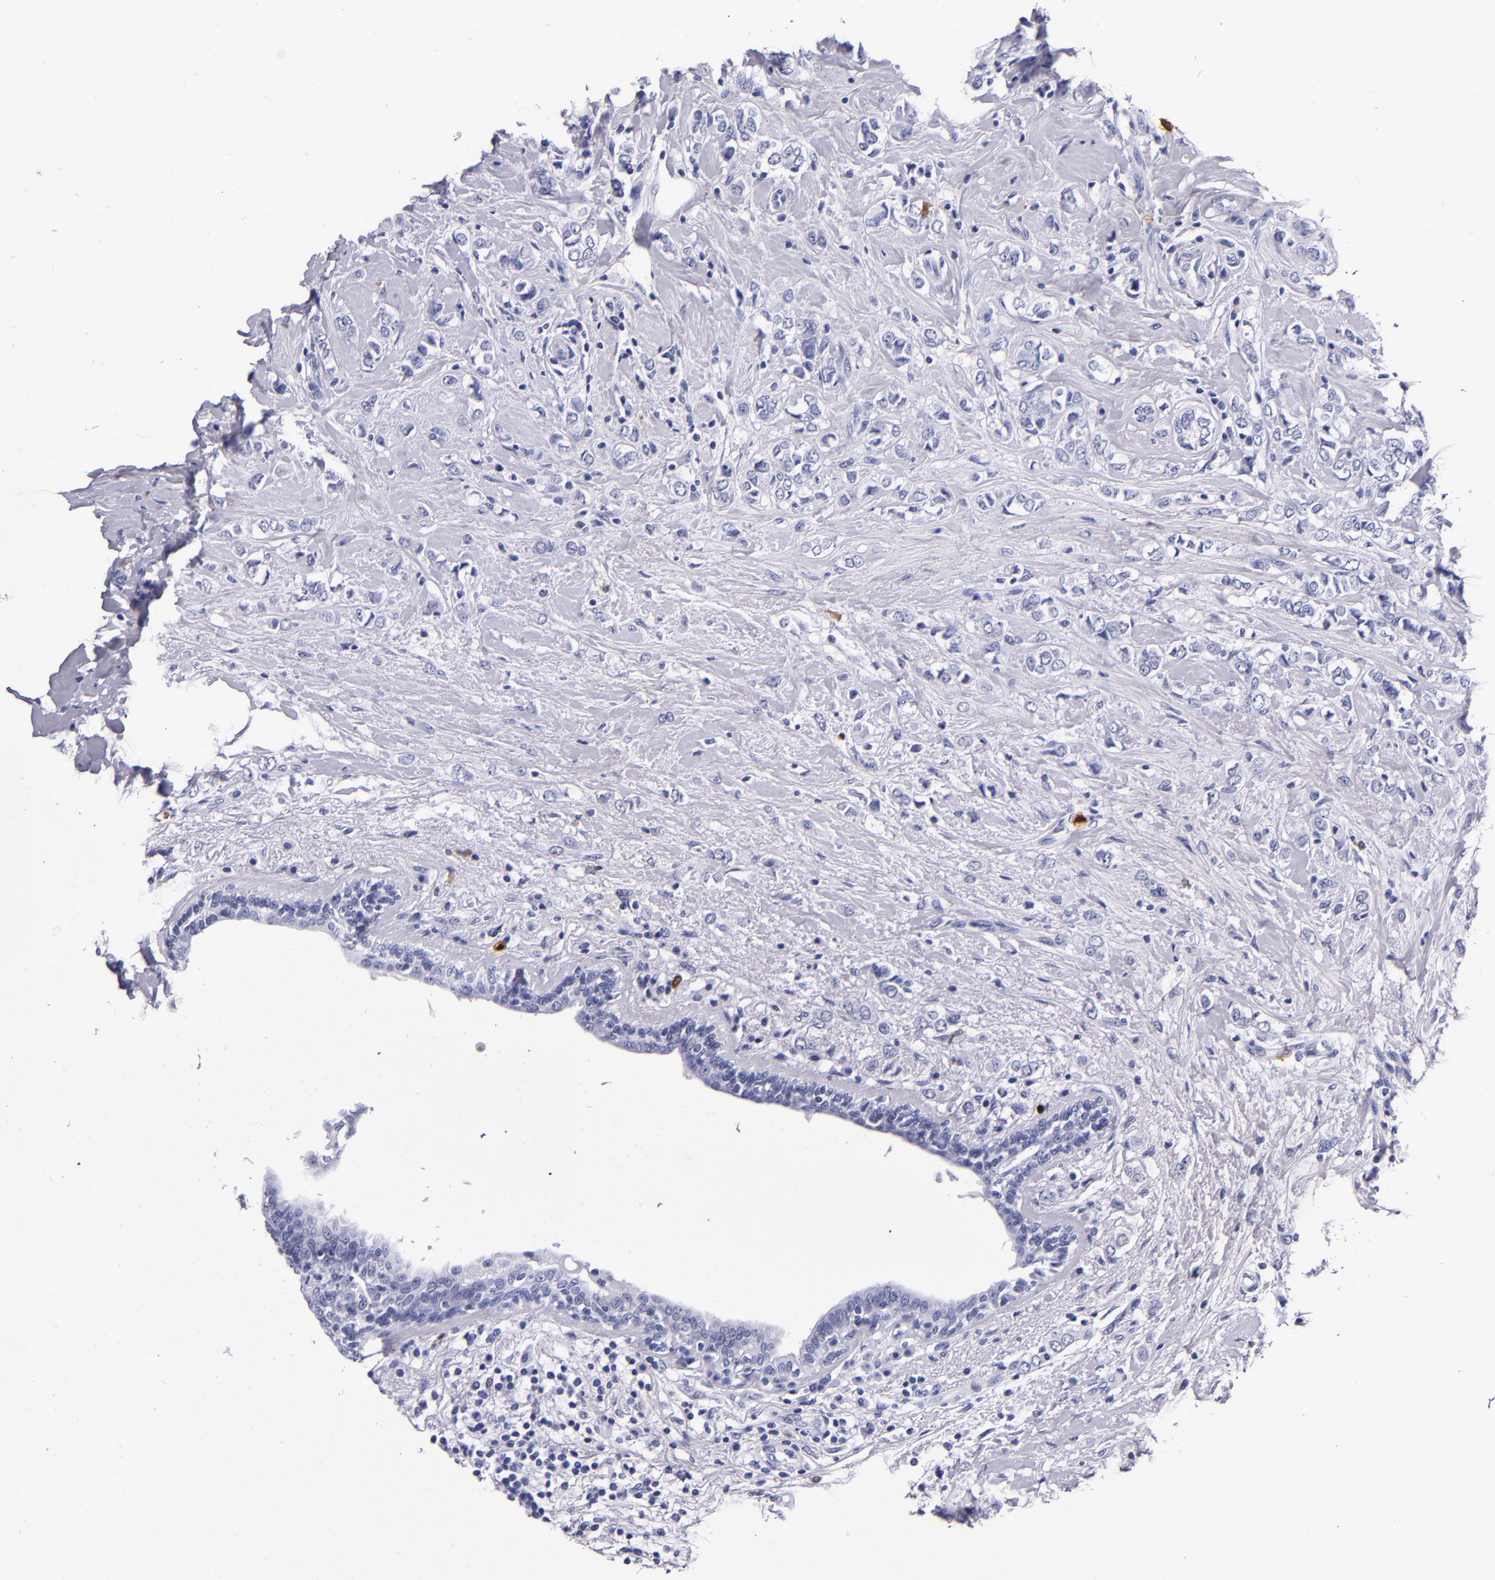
{"staining": {"intensity": "negative", "quantity": "none", "location": "none"}, "tissue": "breast cancer", "cell_type": "Tumor cells", "image_type": "cancer", "snomed": [{"axis": "morphology", "description": "Normal tissue, NOS"}, {"axis": "morphology", "description": "Lobular carcinoma"}, {"axis": "topography", "description": "Breast"}], "caption": "Human breast cancer stained for a protein using IHC exhibits no staining in tumor cells.", "gene": "S100A8", "patient": {"sex": "female", "age": 47}}